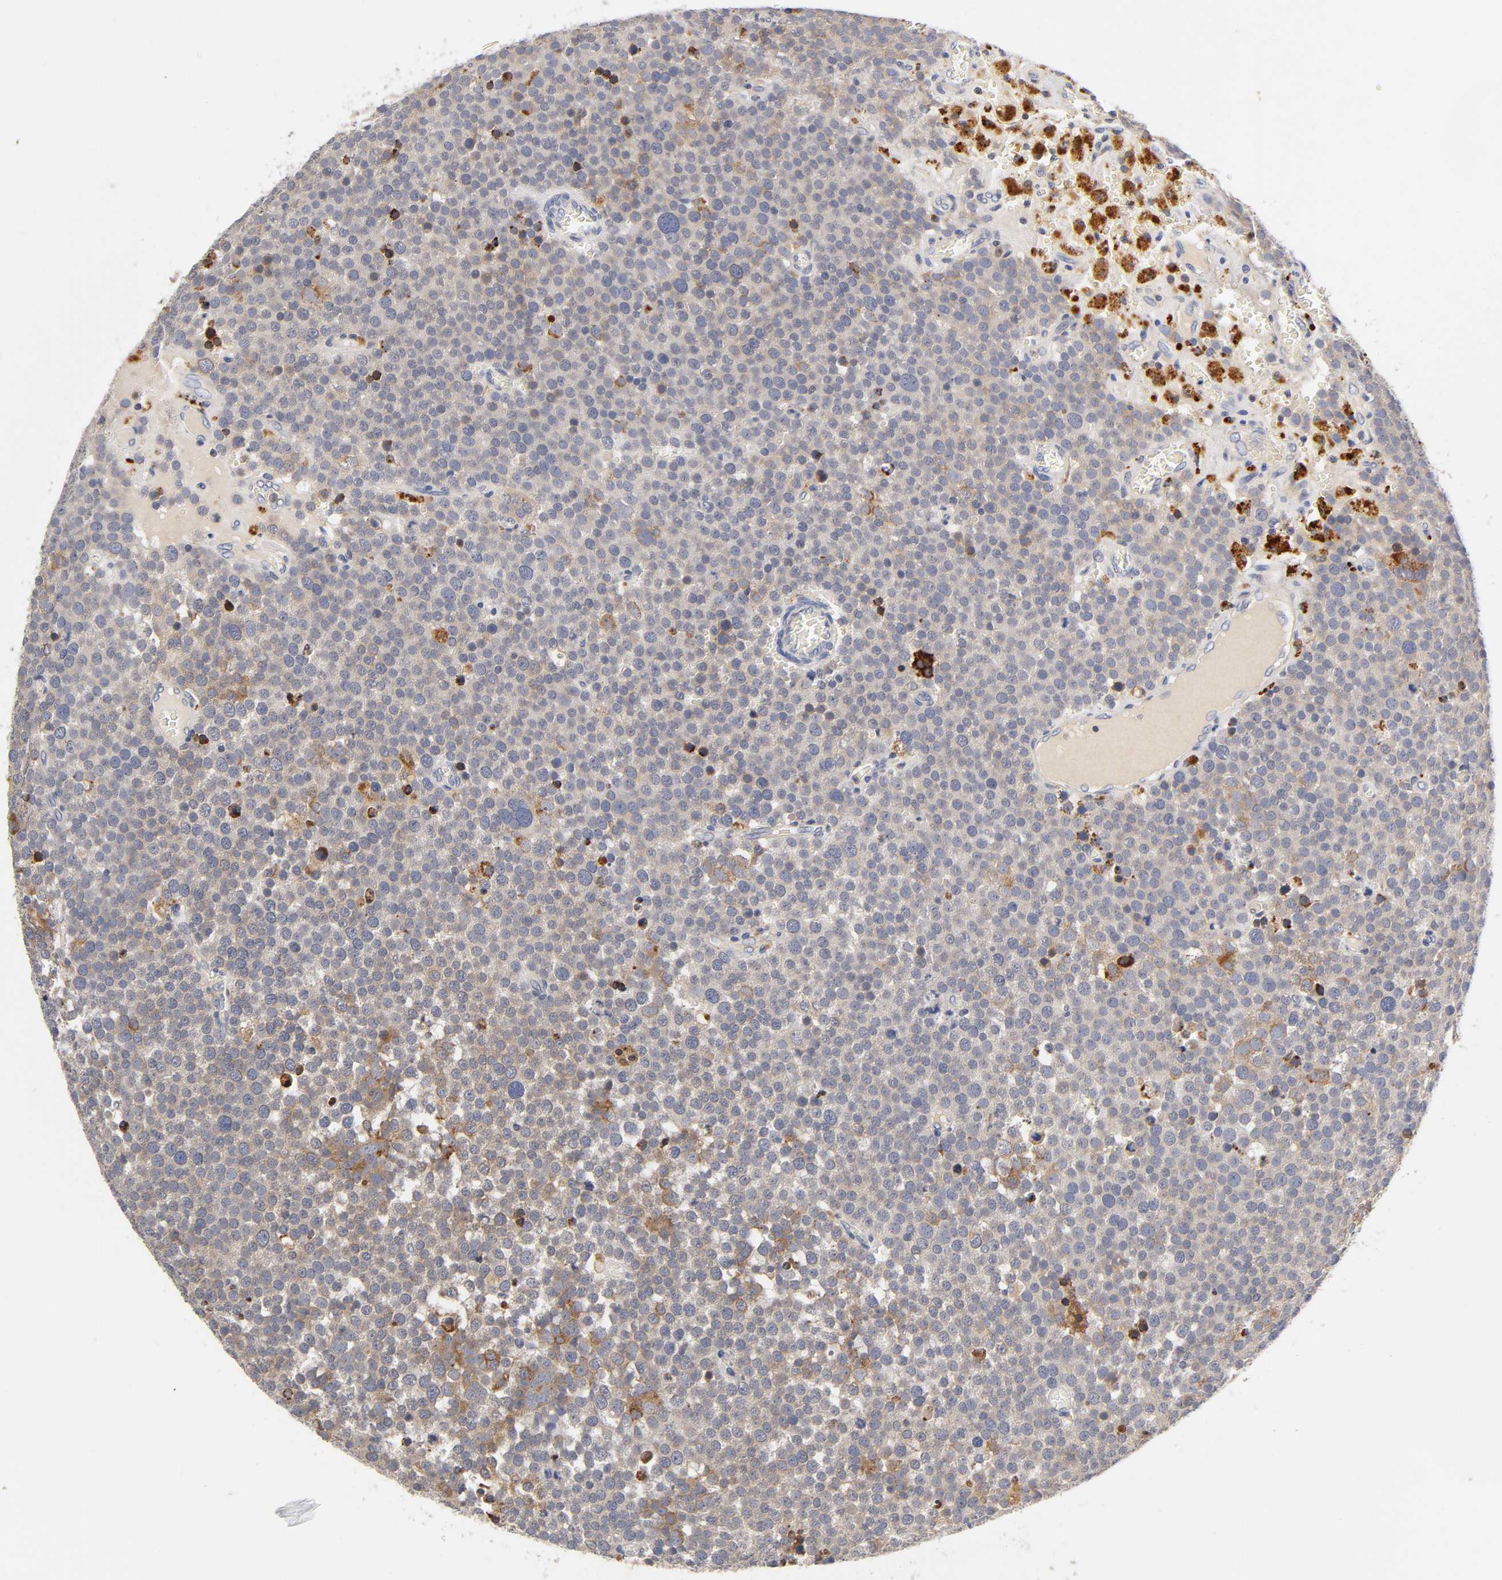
{"staining": {"intensity": "weak", "quantity": "25%-75%", "location": "cytoplasmic/membranous"}, "tissue": "testis cancer", "cell_type": "Tumor cells", "image_type": "cancer", "snomed": [{"axis": "morphology", "description": "Seminoma, NOS"}, {"axis": "topography", "description": "Testis"}], "caption": "This is a histology image of immunohistochemistry staining of testis cancer (seminoma), which shows weak positivity in the cytoplasmic/membranous of tumor cells.", "gene": "RHOA", "patient": {"sex": "male", "age": 71}}